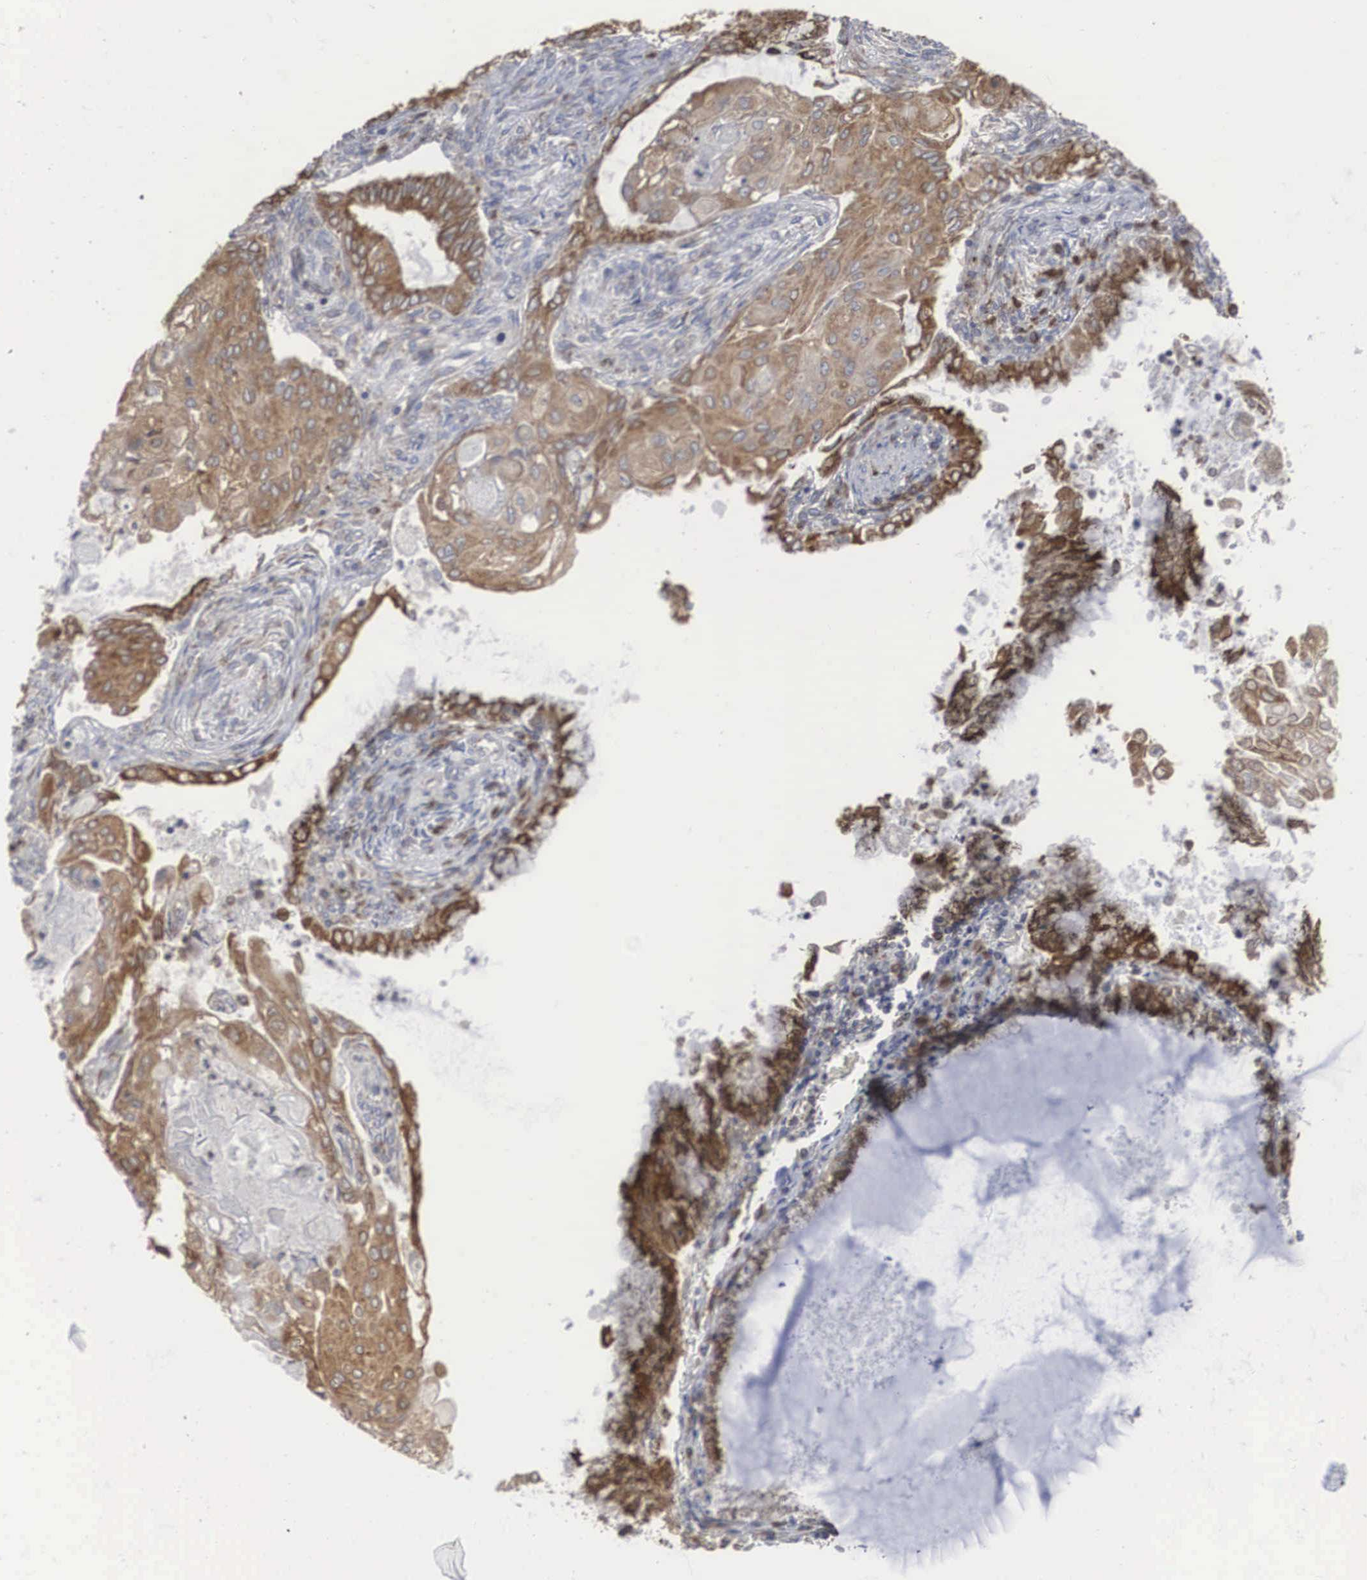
{"staining": {"intensity": "strong", "quantity": ">75%", "location": "cytoplasmic/membranous"}, "tissue": "endometrial cancer", "cell_type": "Tumor cells", "image_type": "cancer", "snomed": [{"axis": "morphology", "description": "Adenocarcinoma, NOS"}, {"axis": "topography", "description": "Endometrium"}], "caption": "Immunohistochemical staining of adenocarcinoma (endometrial) shows high levels of strong cytoplasmic/membranous expression in approximately >75% of tumor cells.", "gene": "MIA2", "patient": {"sex": "female", "age": 79}}